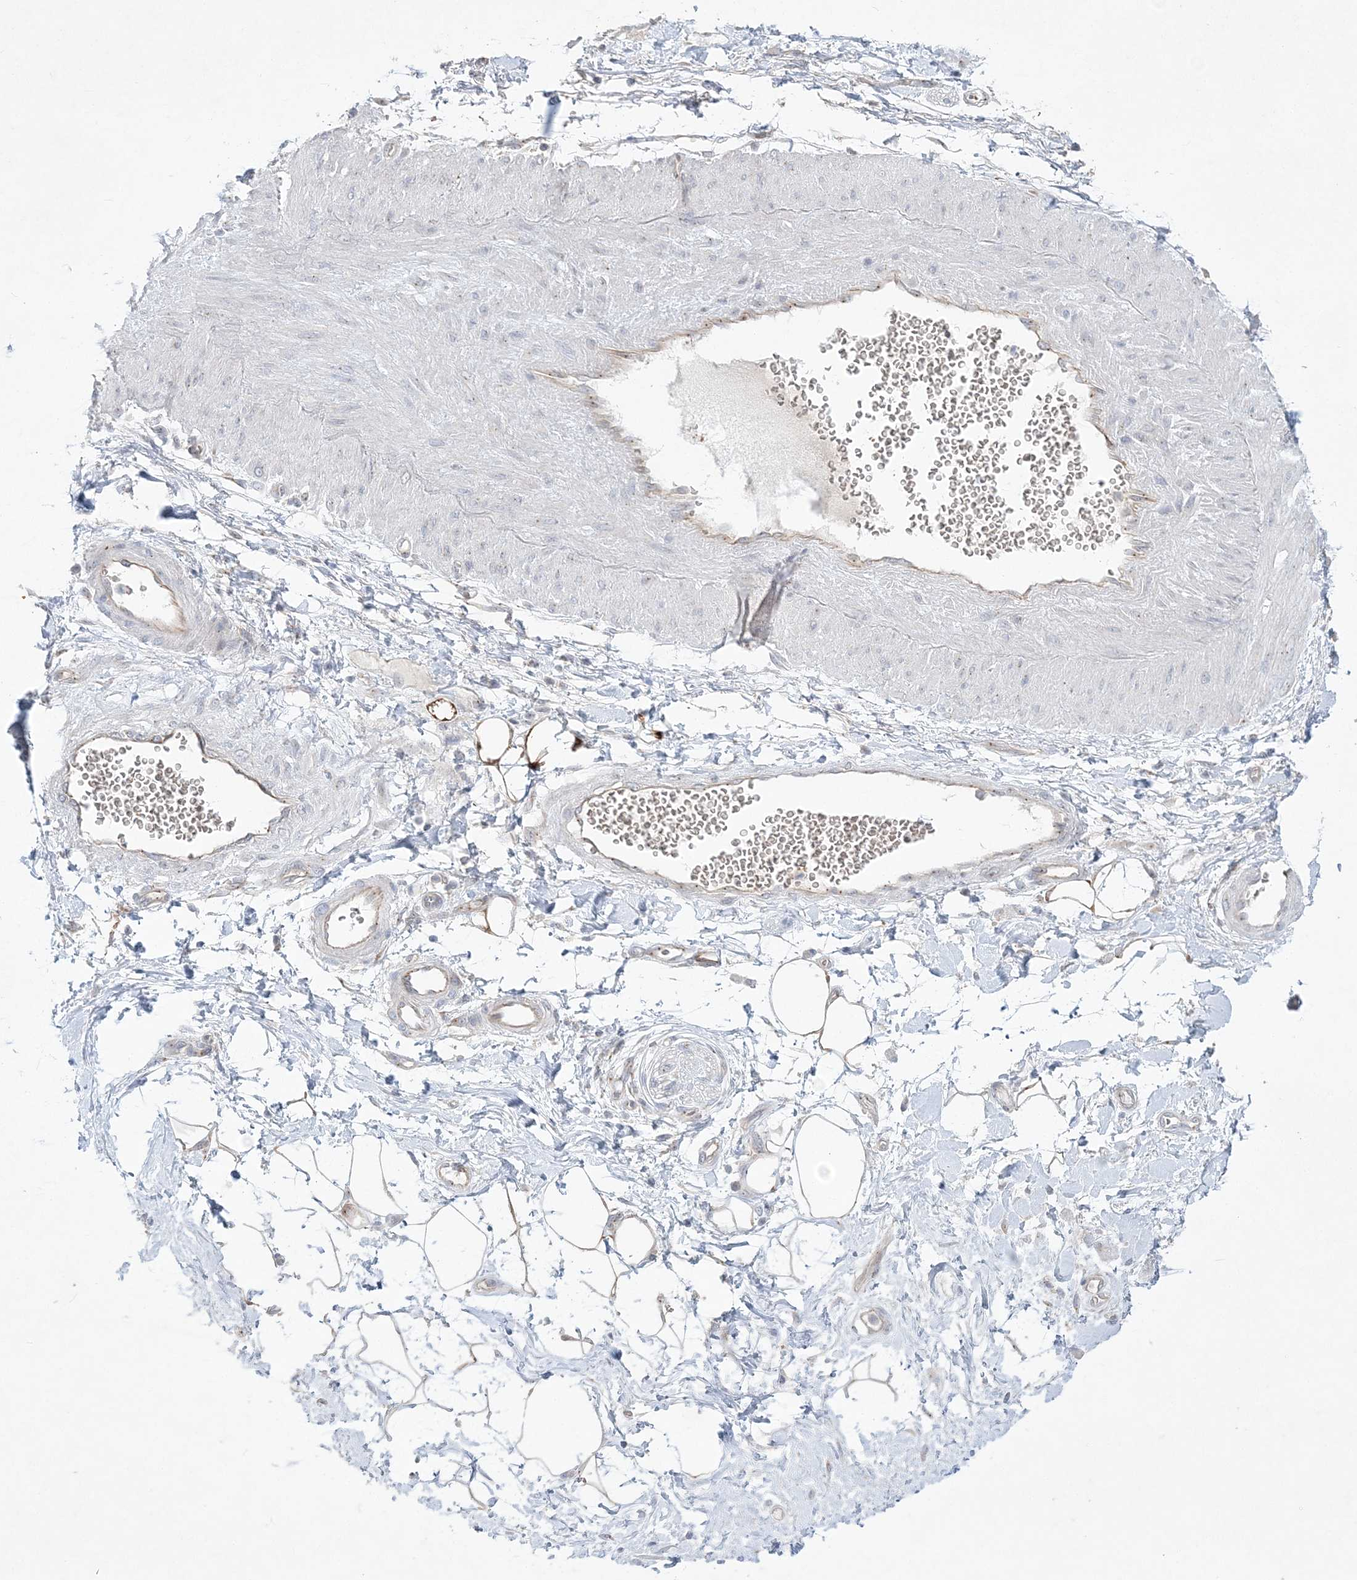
{"staining": {"intensity": "moderate", "quantity": "<25%", "location": "cytoplasmic/membranous"}, "tissue": "adipose tissue", "cell_type": "Adipocytes", "image_type": "normal", "snomed": [{"axis": "morphology", "description": "Normal tissue, NOS"}, {"axis": "morphology", "description": "Adenocarcinoma, NOS"}, {"axis": "topography", "description": "Pancreas"}, {"axis": "topography", "description": "Peripheral nerve tissue"}], "caption": "Adipocytes demonstrate low levels of moderate cytoplasmic/membranous positivity in approximately <25% of cells in benign human adipose tissue.", "gene": "ADAMTS12", "patient": {"sex": "male", "age": 59}}